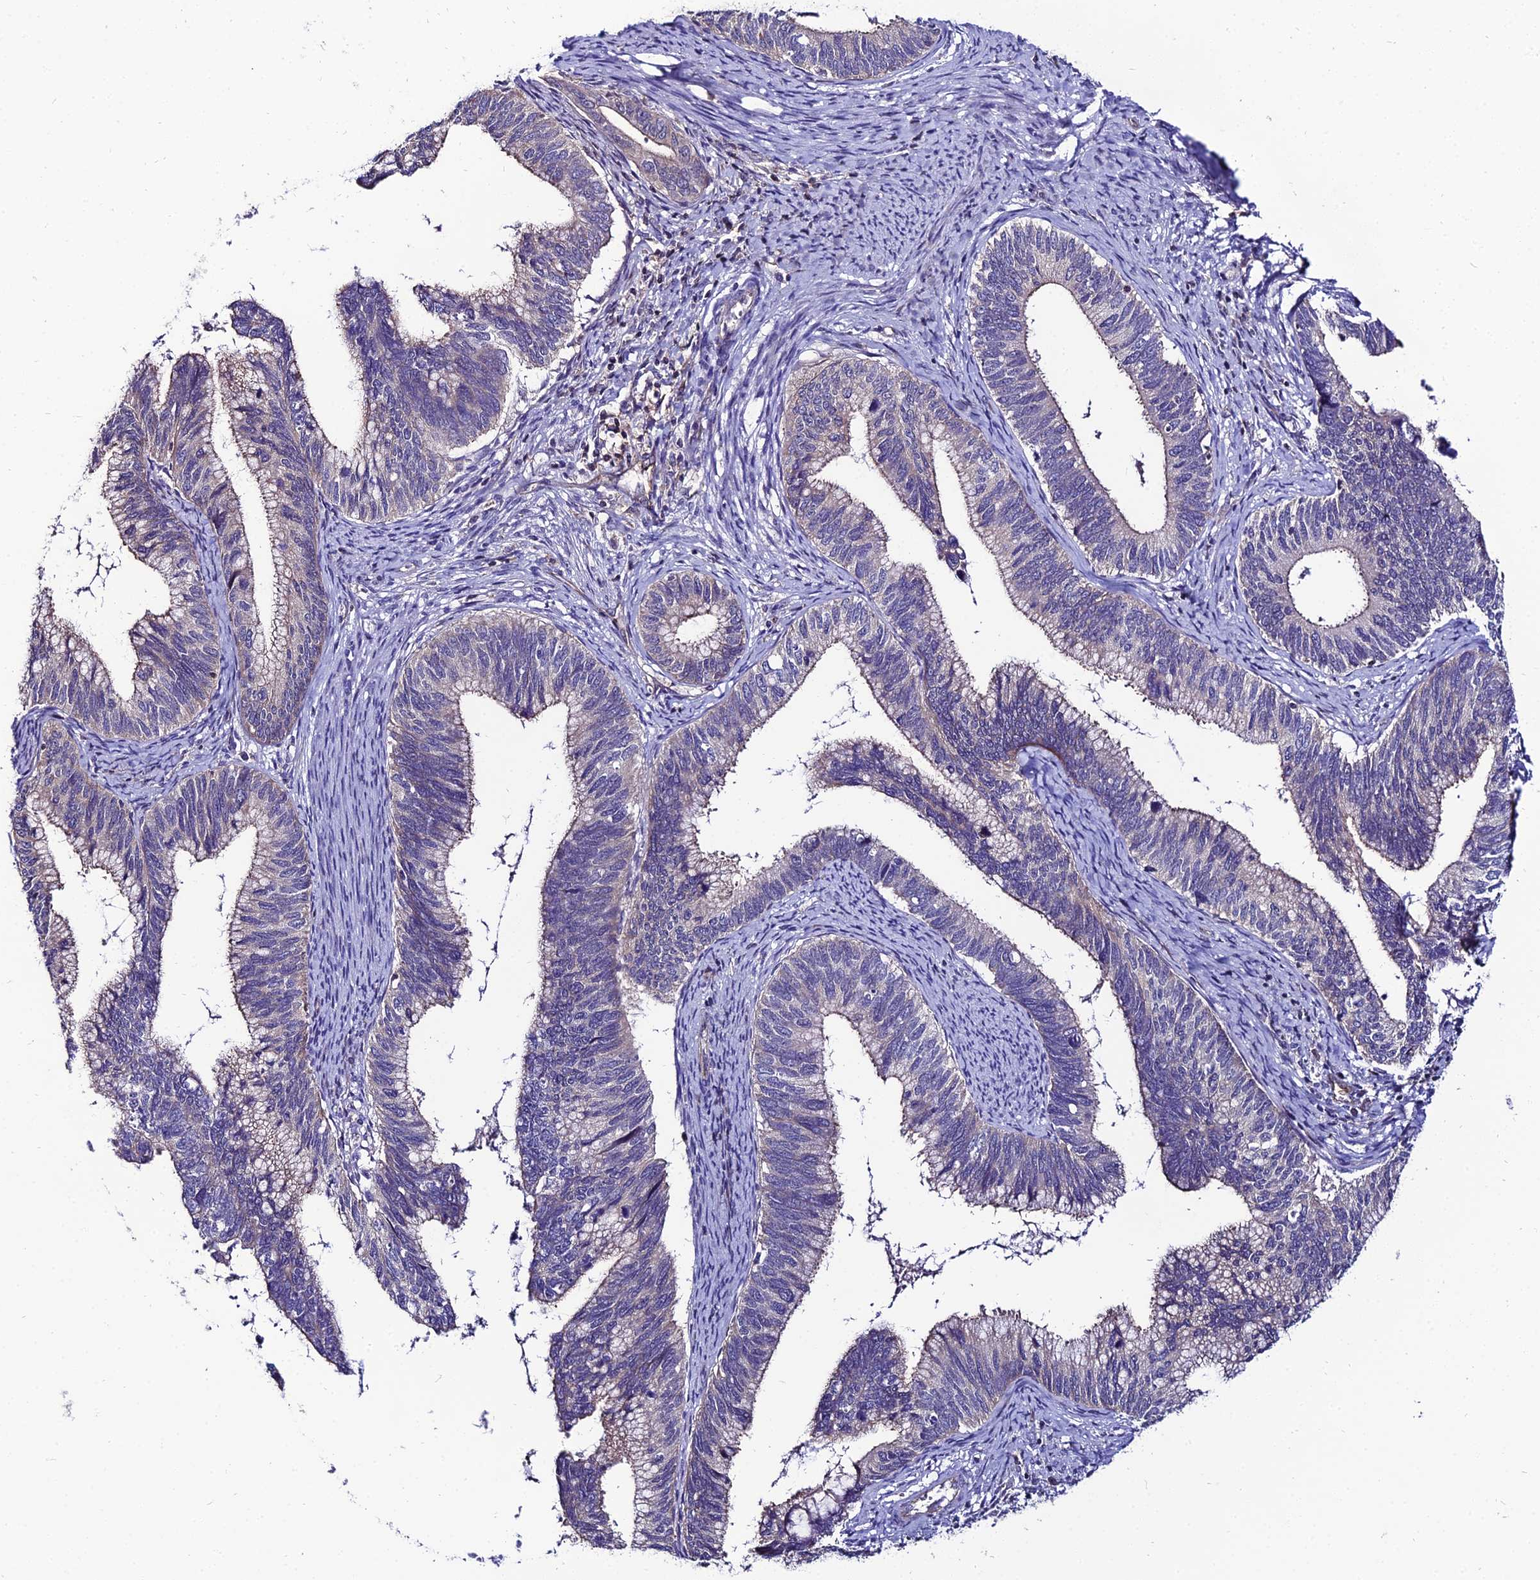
{"staining": {"intensity": "negative", "quantity": "none", "location": "none"}, "tissue": "cervical cancer", "cell_type": "Tumor cells", "image_type": "cancer", "snomed": [{"axis": "morphology", "description": "Adenocarcinoma, NOS"}, {"axis": "topography", "description": "Cervix"}], "caption": "An IHC histopathology image of cervical cancer (adenocarcinoma) is shown. There is no staining in tumor cells of cervical cancer (adenocarcinoma).", "gene": "SHQ1", "patient": {"sex": "female", "age": 42}}